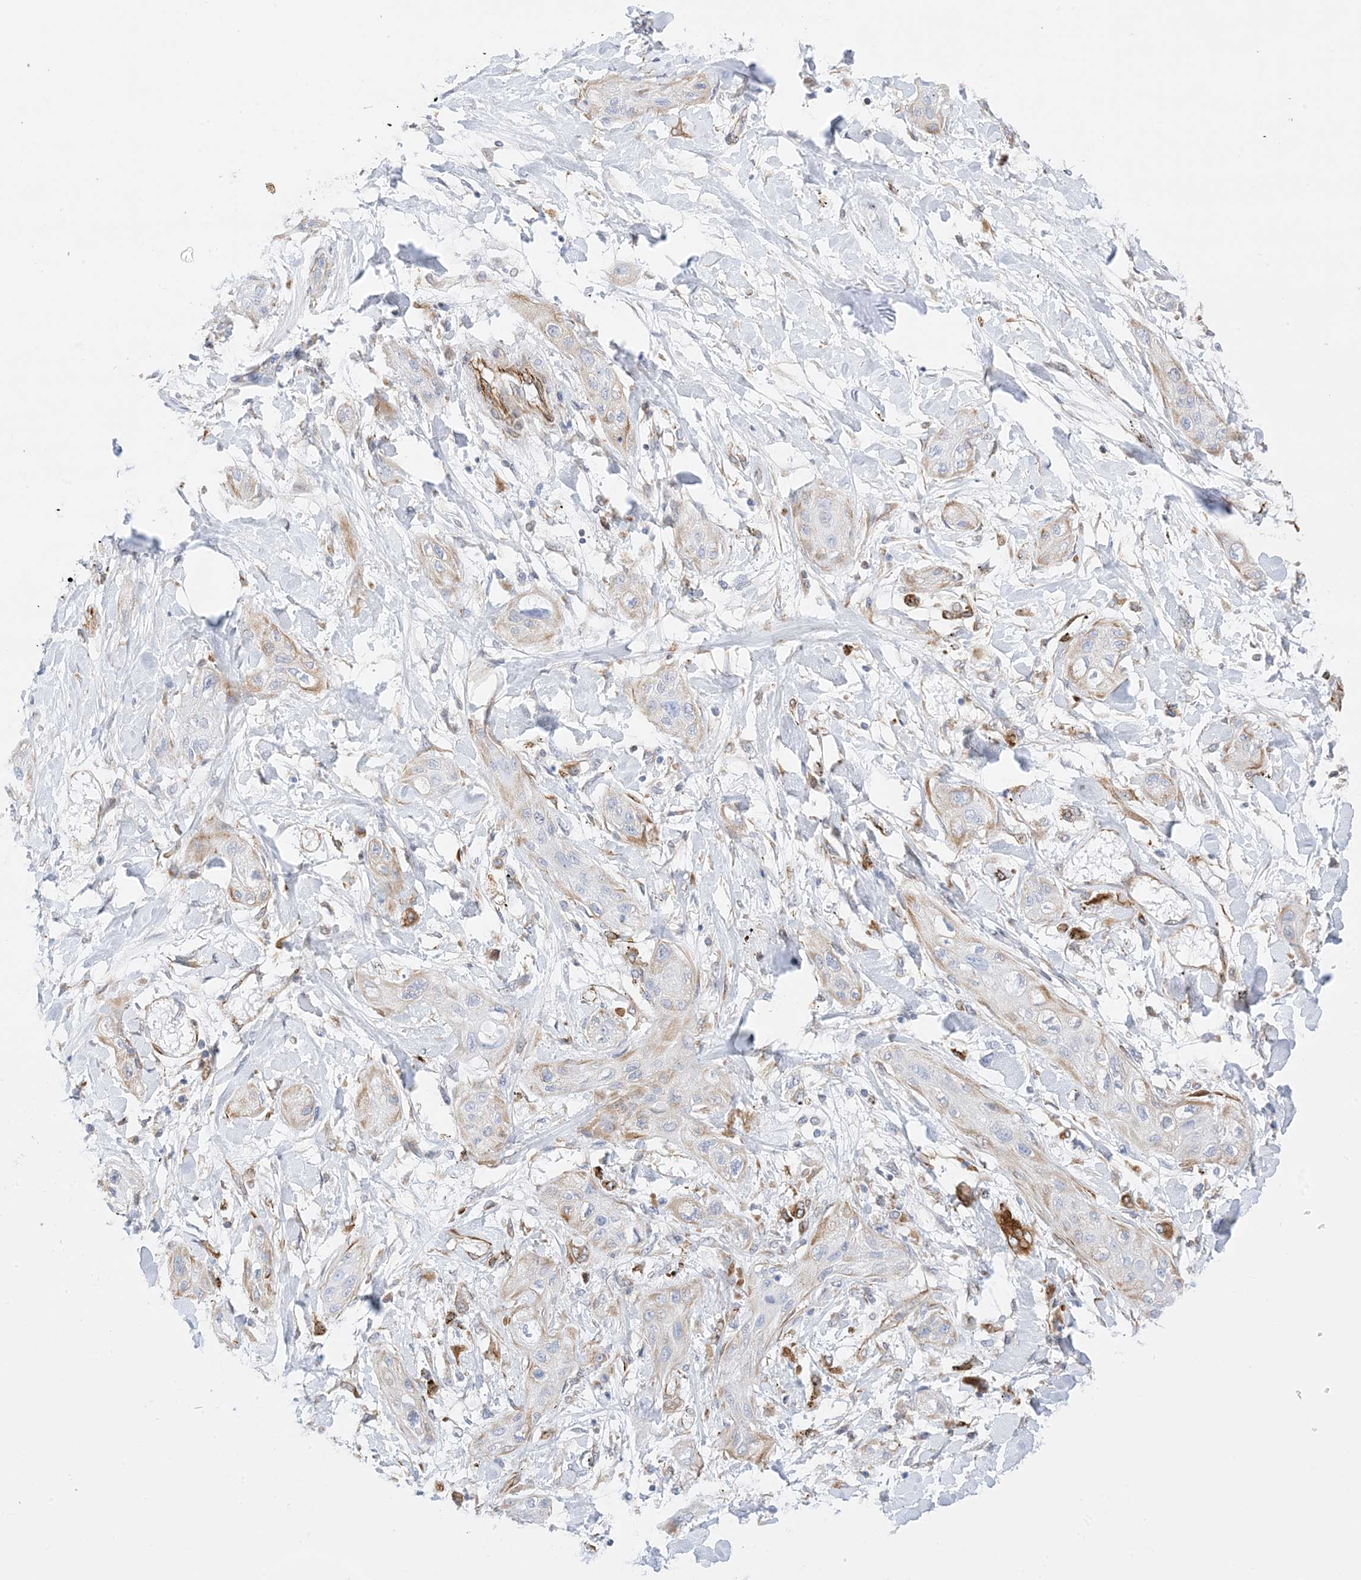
{"staining": {"intensity": "weak", "quantity": "<25%", "location": "cytoplasmic/membranous"}, "tissue": "lung cancer", "cell_type": "Tumor cells", "image_type": "cancer", "snomed": [{"axis": "morphology", "description": "Squamous cell carcinoma, NOS"}, {"axis": "topography", "description": "Lung"}], "caption": "DAB (3,3'-diaminobenzidine) immunohistochemical staining of human lung squamous cell carcinoma demonstrates no significant staining in tumor cells.", "gene": "PID1", "patient": {"sex": "female", "age": 47}}